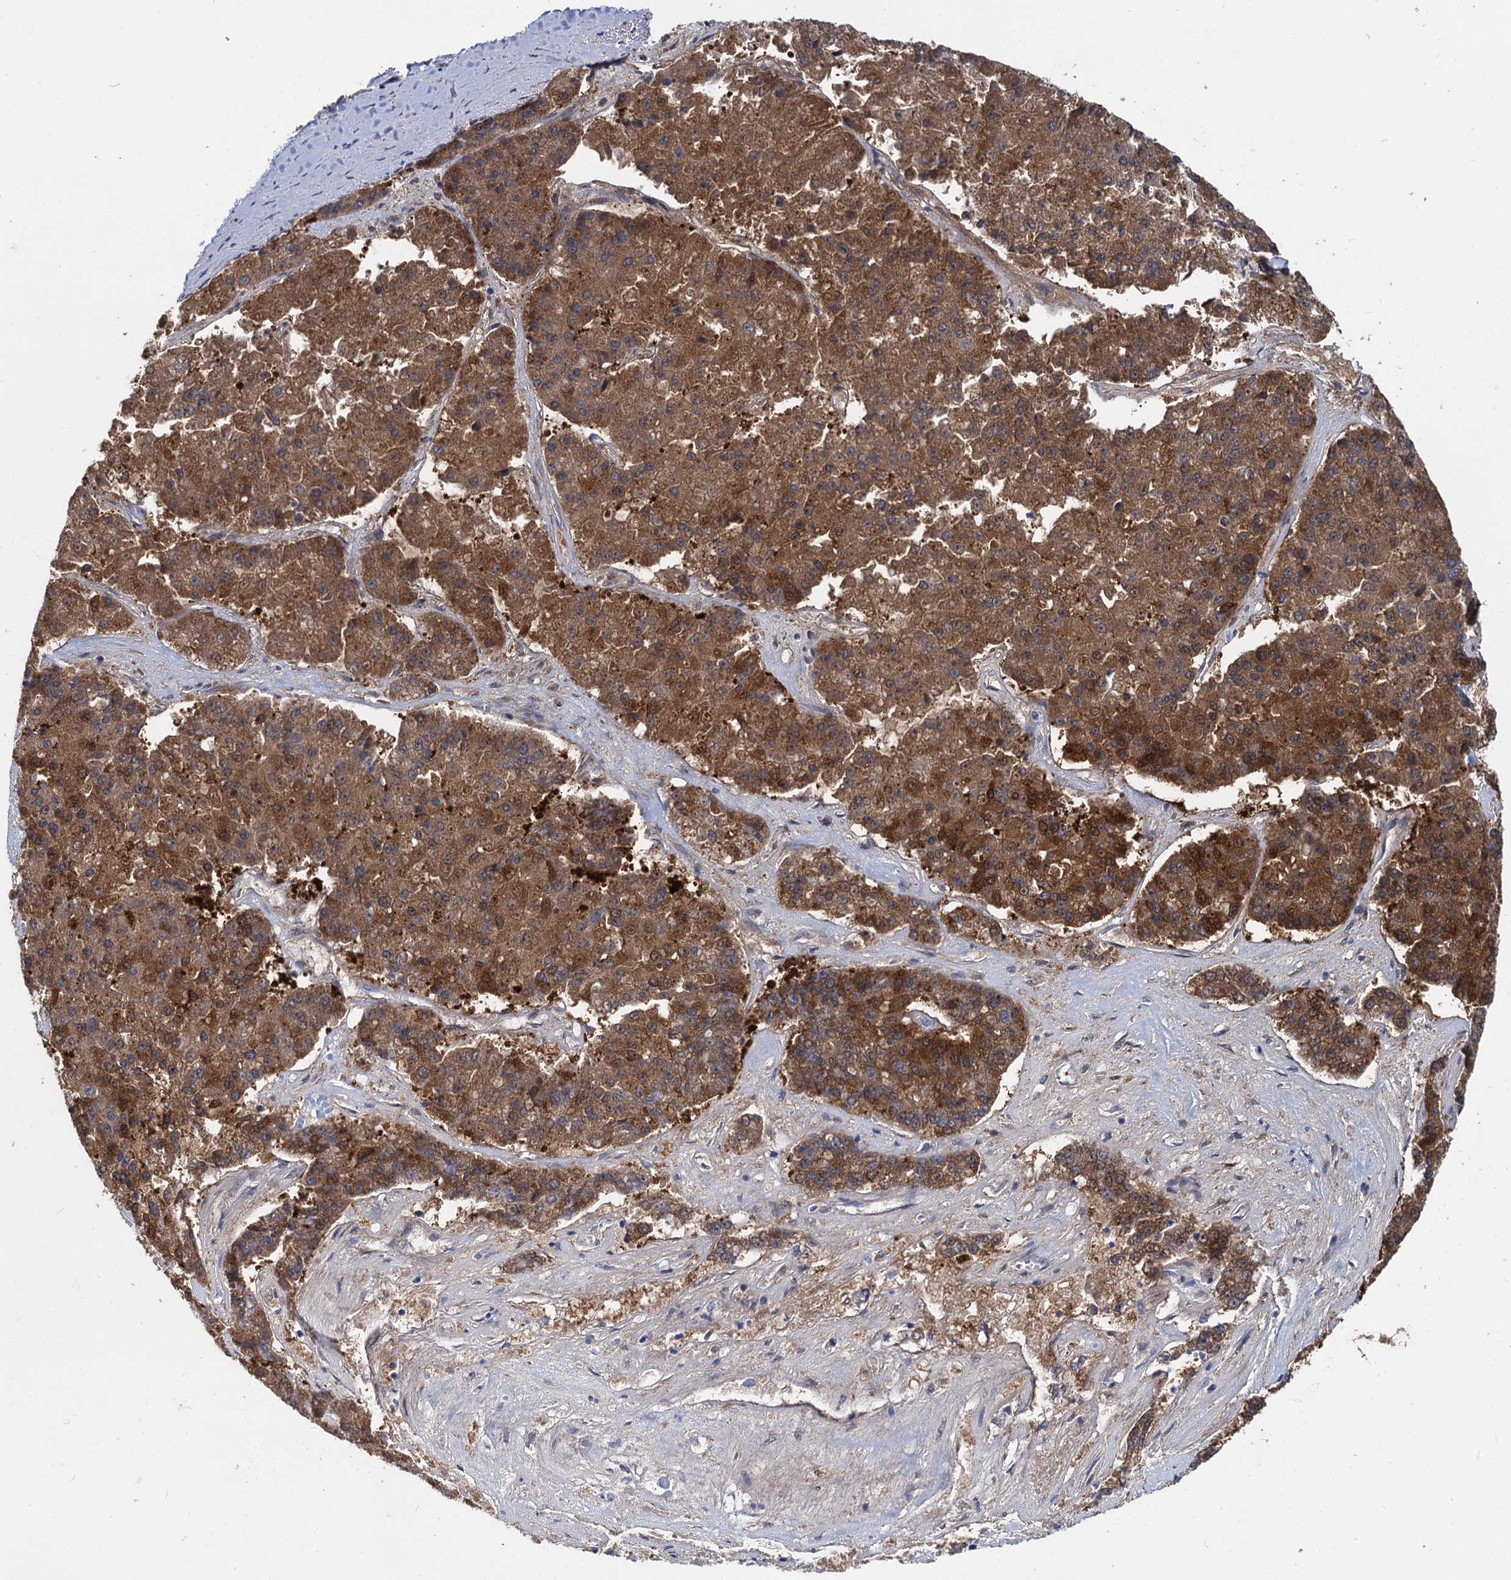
{"staining": {"intensity": "strong", "quantity": ">75%", "location": "cytoplasmic/membranous"}, "tissue": "pancreatic cancer", "cell_type": "Tumor cells", "image_type": "cancer", "snomed": [{"axis": "morphology", "description": "Adenocarcinoma, NOS"}, {"axis": "topography", "description": "Pancreas"}], "caption": "A high-resolution image shows IHC staining of pancreatic cancer, which demonstrates strong cytoplasmic/membranous expression in about >75% of tumor cells.", "gene": "GSTM3", "patient": {"sex": "male", "age": 50}}